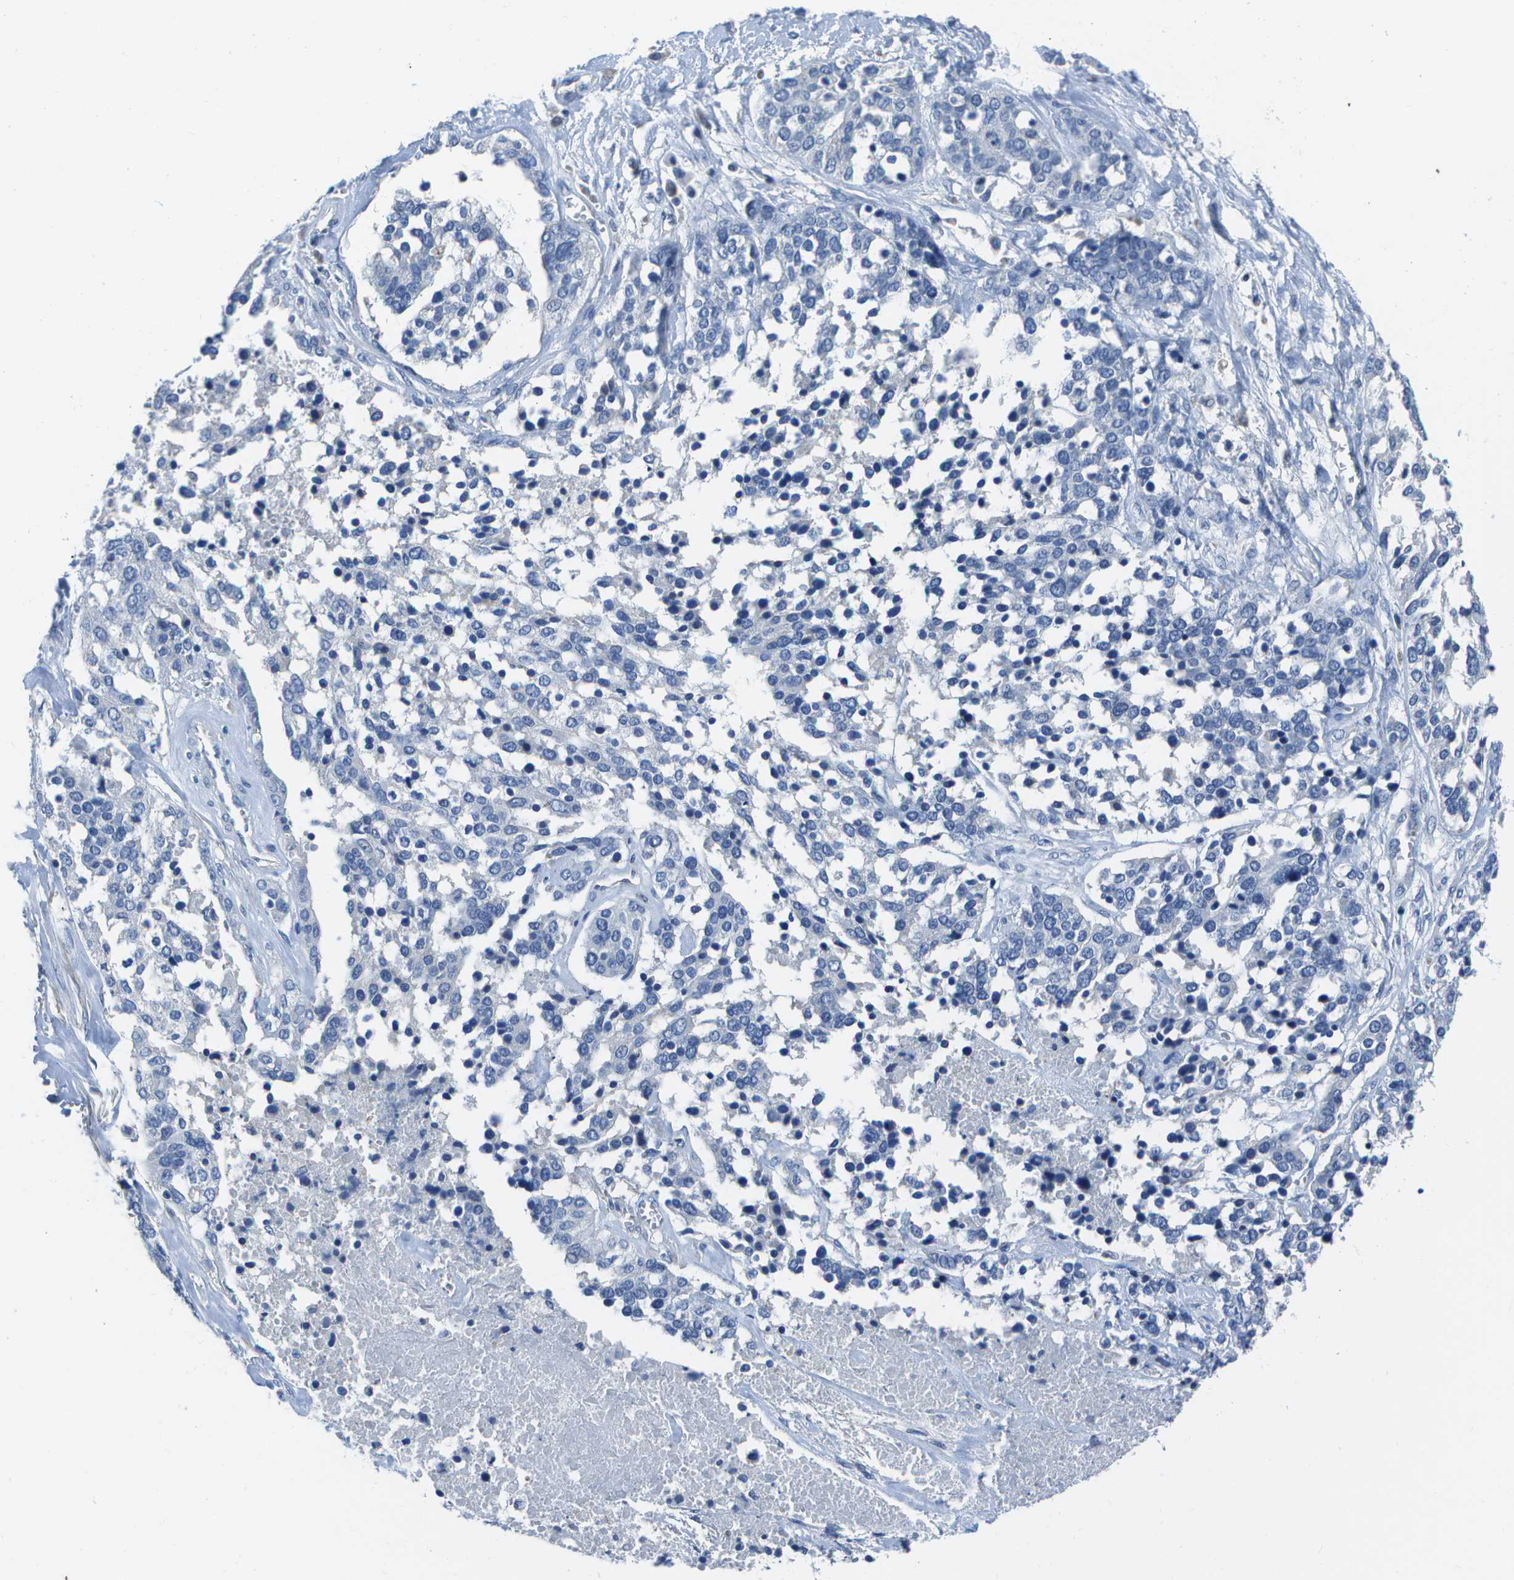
{"staining": {"intensity": "negative", "quantity": "none", "location": "none"}, "tissue": "ovarian cancer", "cell_type": "Tumor cells", "image_type": "cancer", "snomed": [{"axis": "morphology", "description": "Cystadenocarcinoma, serous, NOS"}, {"axis": "topography", "description": "Ovary"}], "caption": "Ovarian cancer was stained to show a protein in brown. There is no significant expression in tumor cells.", "gene": "DCT", "patient": {"sex": "female", "age": 44}}